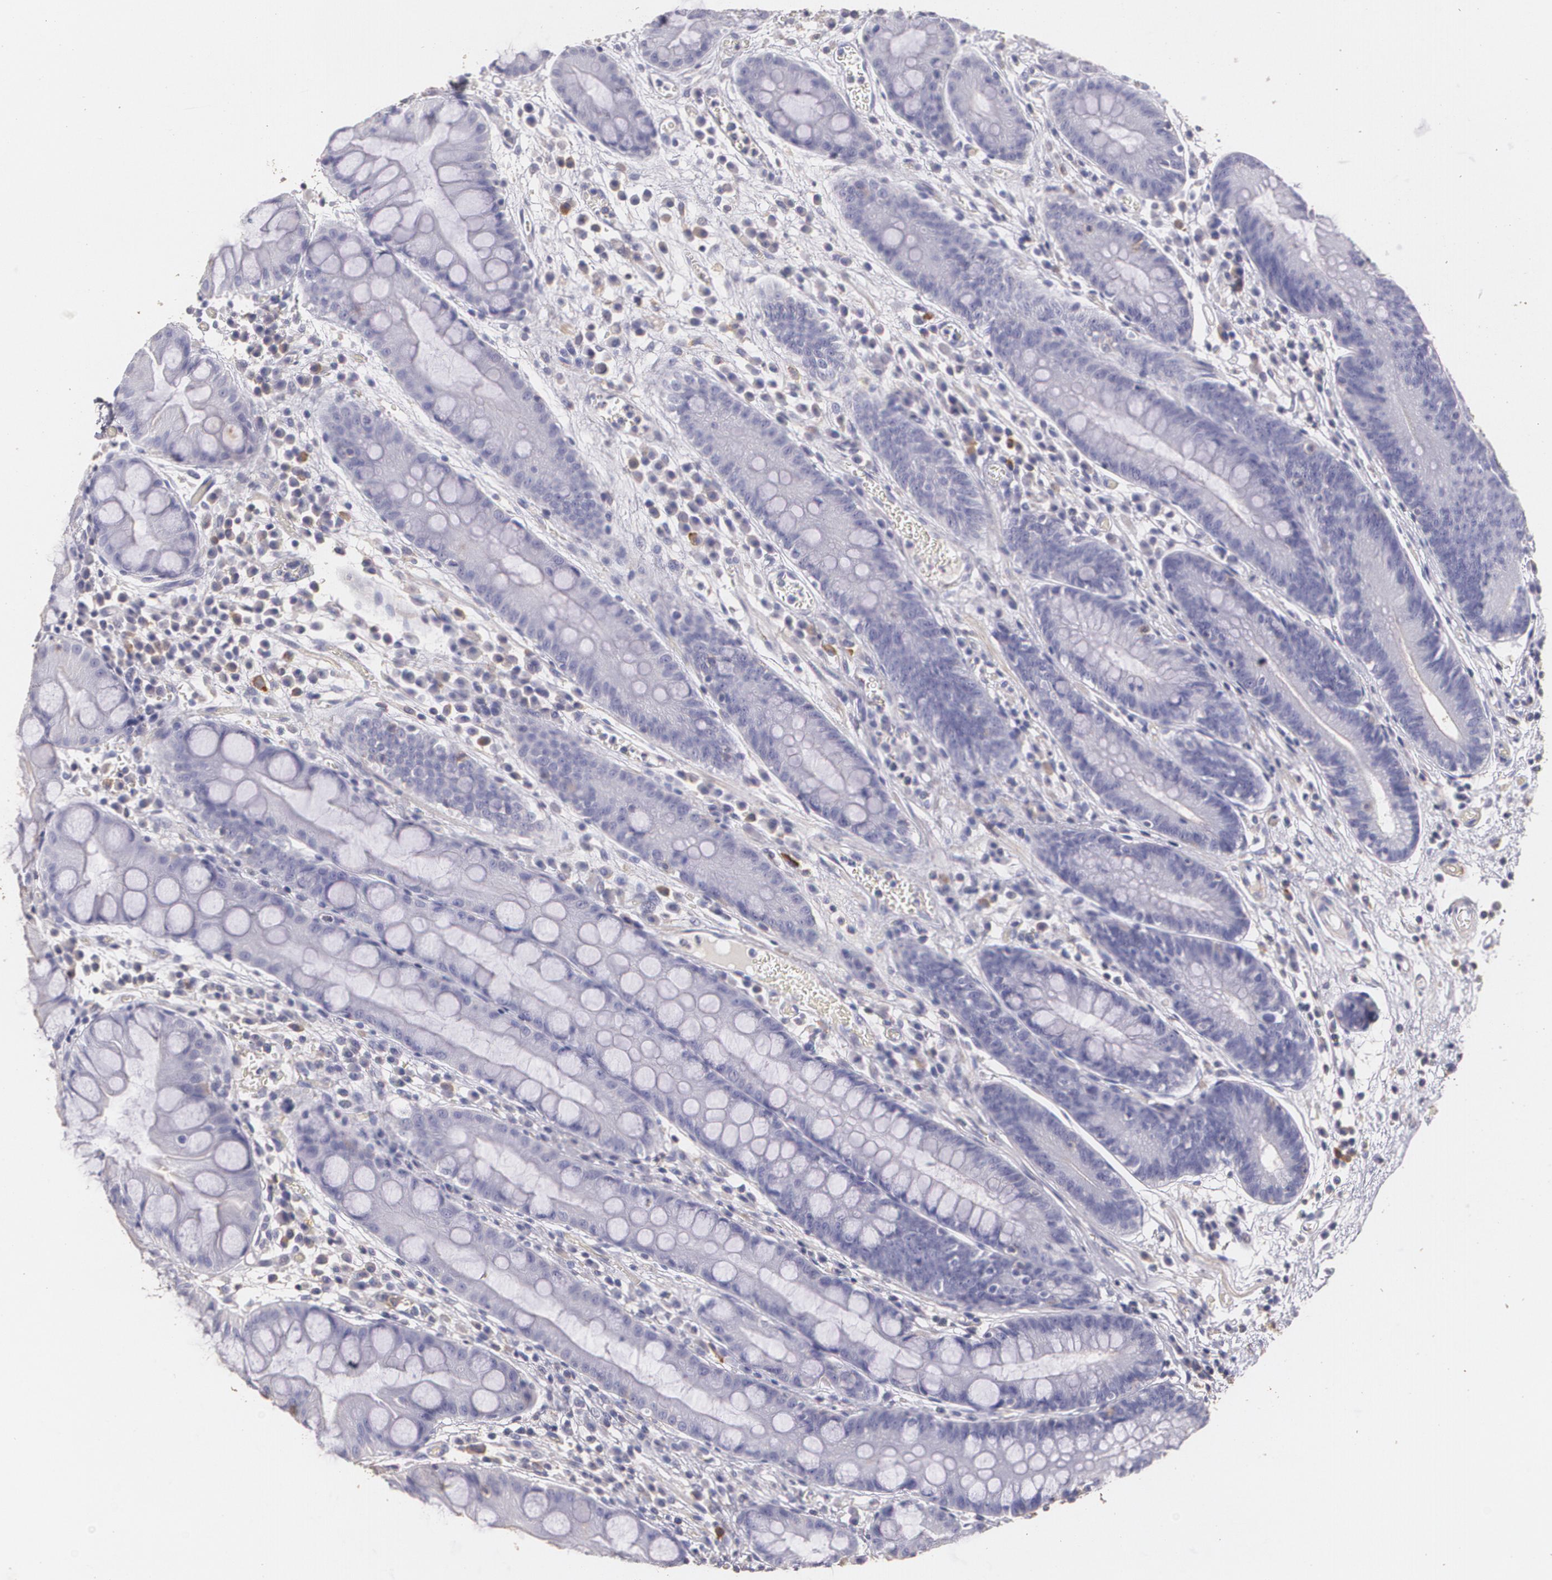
{"staining": {"intensity": "moderate", "quantity": "25%-75%", "location": "cytoplasmic/membranous"}, "tissue": "stomach", "cell_type": "Glandular cells", "image_type": "normal", "snomed": [{"axis": "morphology", "description": "Normal tissue, NOS"}, {"axis": "morphology", "description": "Inflammation, NOS"}, {"axis": "topography", "description": "Stomach, lower"}], "caption": "This image shows immunohistochemistry (IHC) staining of unremarkable human stomach, with medium moderate cytoplasmic/membranous expression in approximately 25%-75% of glandular cells.", "gene": "TGFBR1", "patient": {"sex": "male", "age": 59}}